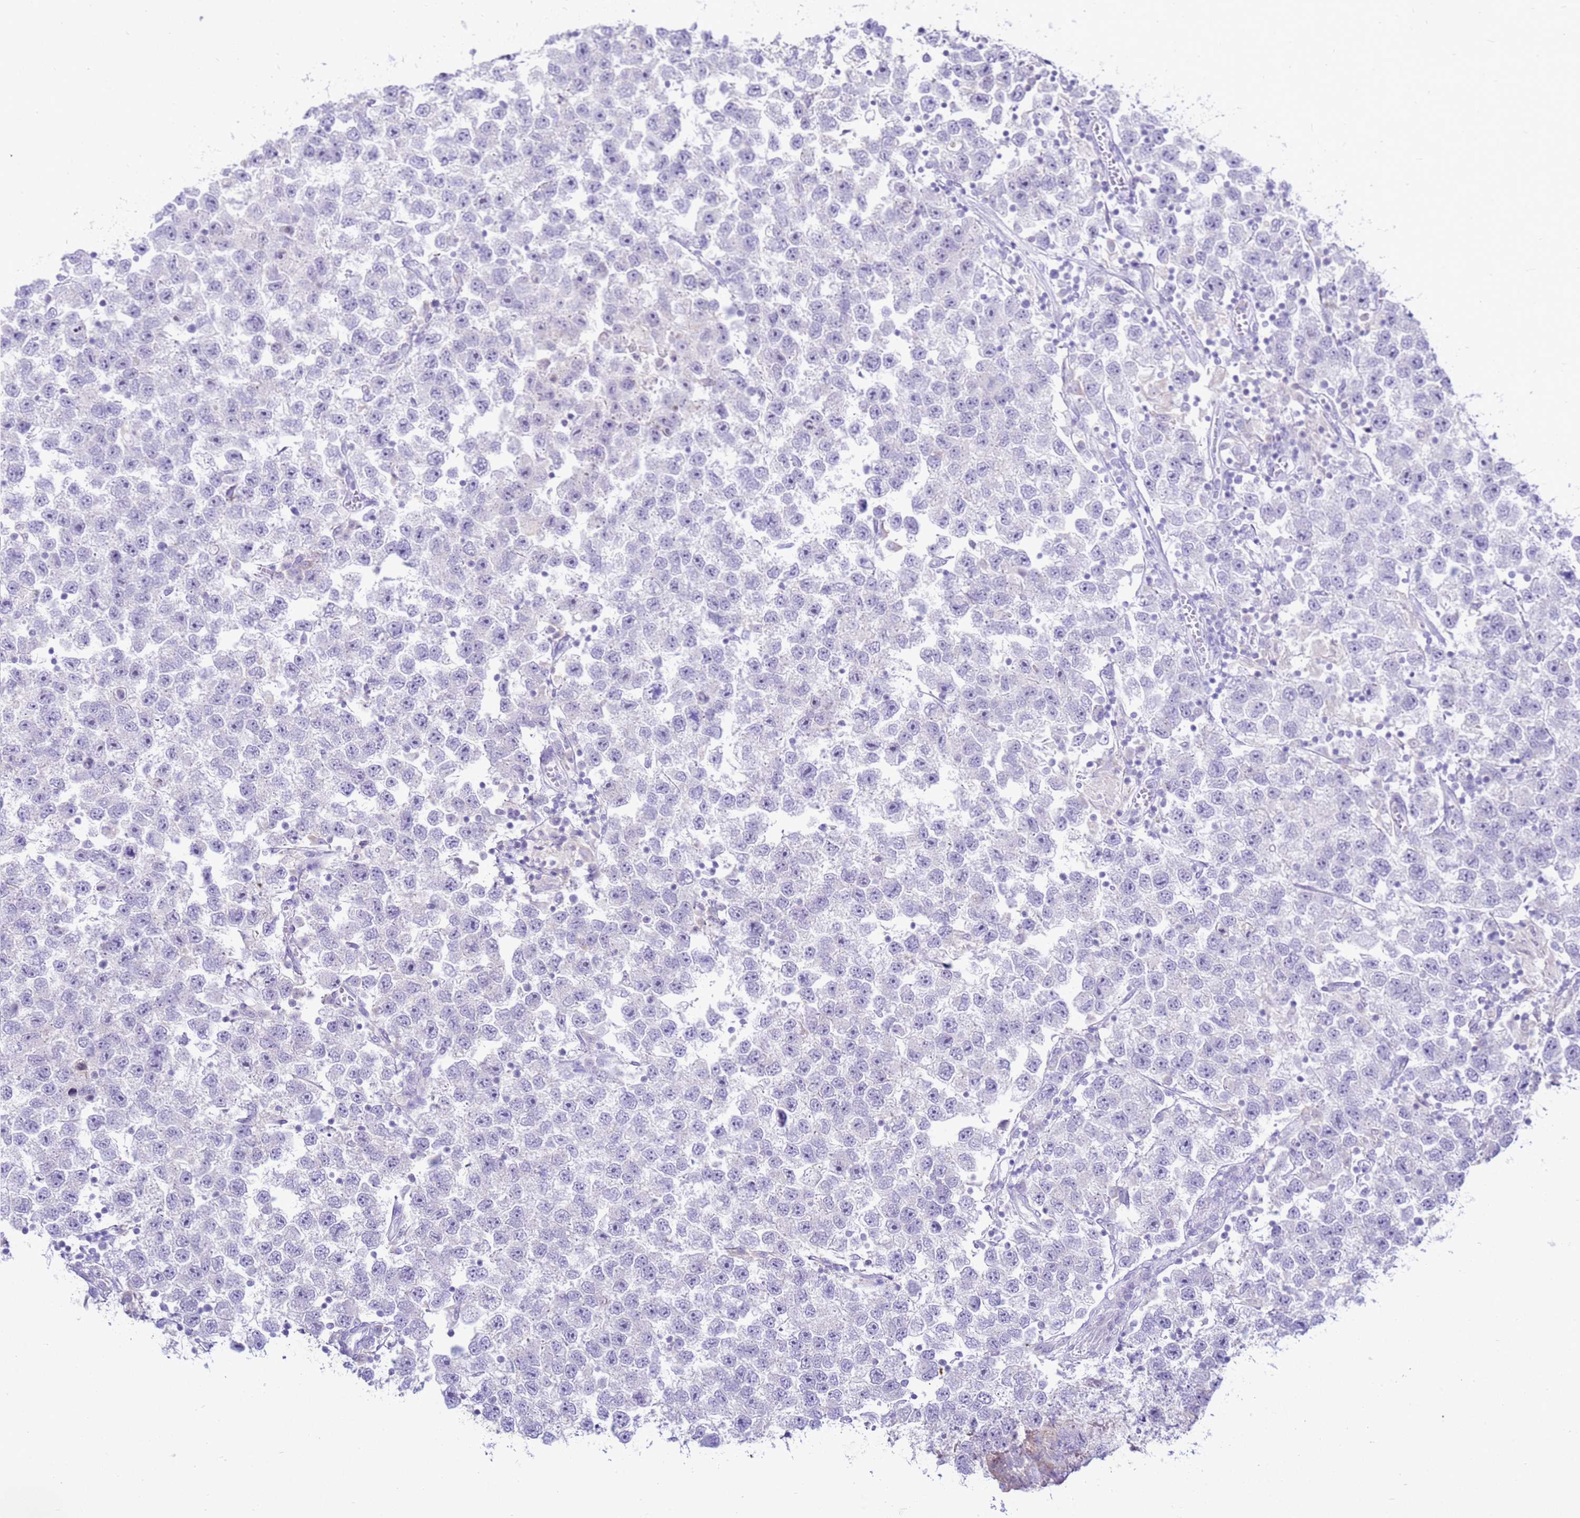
{"staining": {"intensity": "negative", "quantity": "none", "location": "none"}, "tissue": "testis cancer", "cell_type": "Tumor cells", "image_type": "cancer", "snomed": [{"axis": "morphology", "description": "Seminoma, NOS"}, {"axis": "topography", "description": "Testis"}], "caption": "Immunohistochemistry image of testis seminoma stained for a protein (brown), which reveals no staining in tumor cells.", "gene": "IGF1R", "patient": {"sex": "male", "age": 26}}